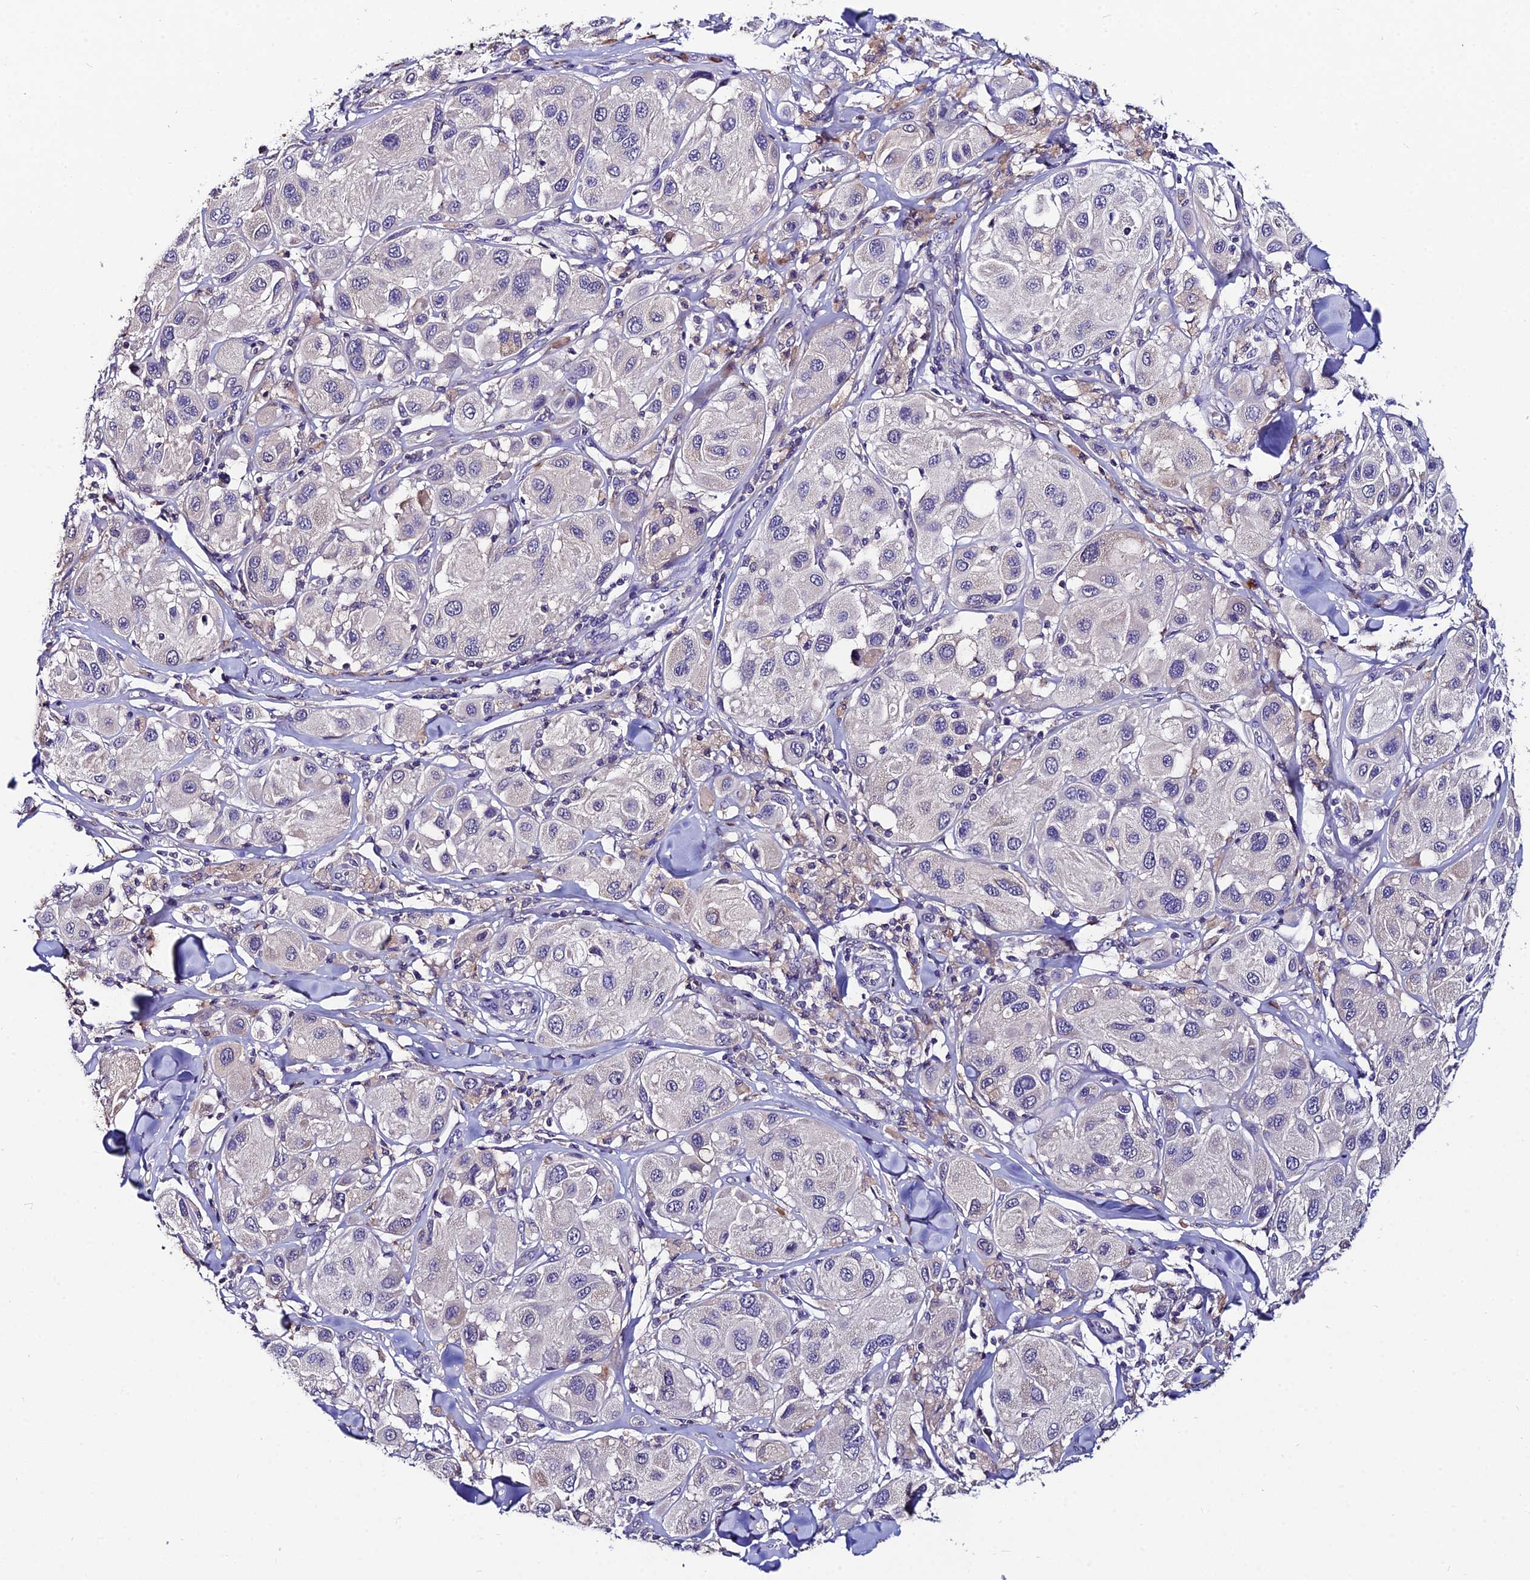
{"staining": {"intensity": "negative", "quantity": "none", "location": "none"}, "tissue": "melanoma", "cell_type": "Tumor cells", "image_type": "cancer", "snomed": [{"axis": "morphology", "description": "Malignant melanoma, Metastatic site"}, {"axis": "topography", "description": "Skin"}], "caption": "Immunohistochemistry micrograph of human melanoma stained for a protein (brown), which exhibits no positivity in tumor cells.", "gene": "LGALS7", "patient": {"sex": "male", "age": 41}}